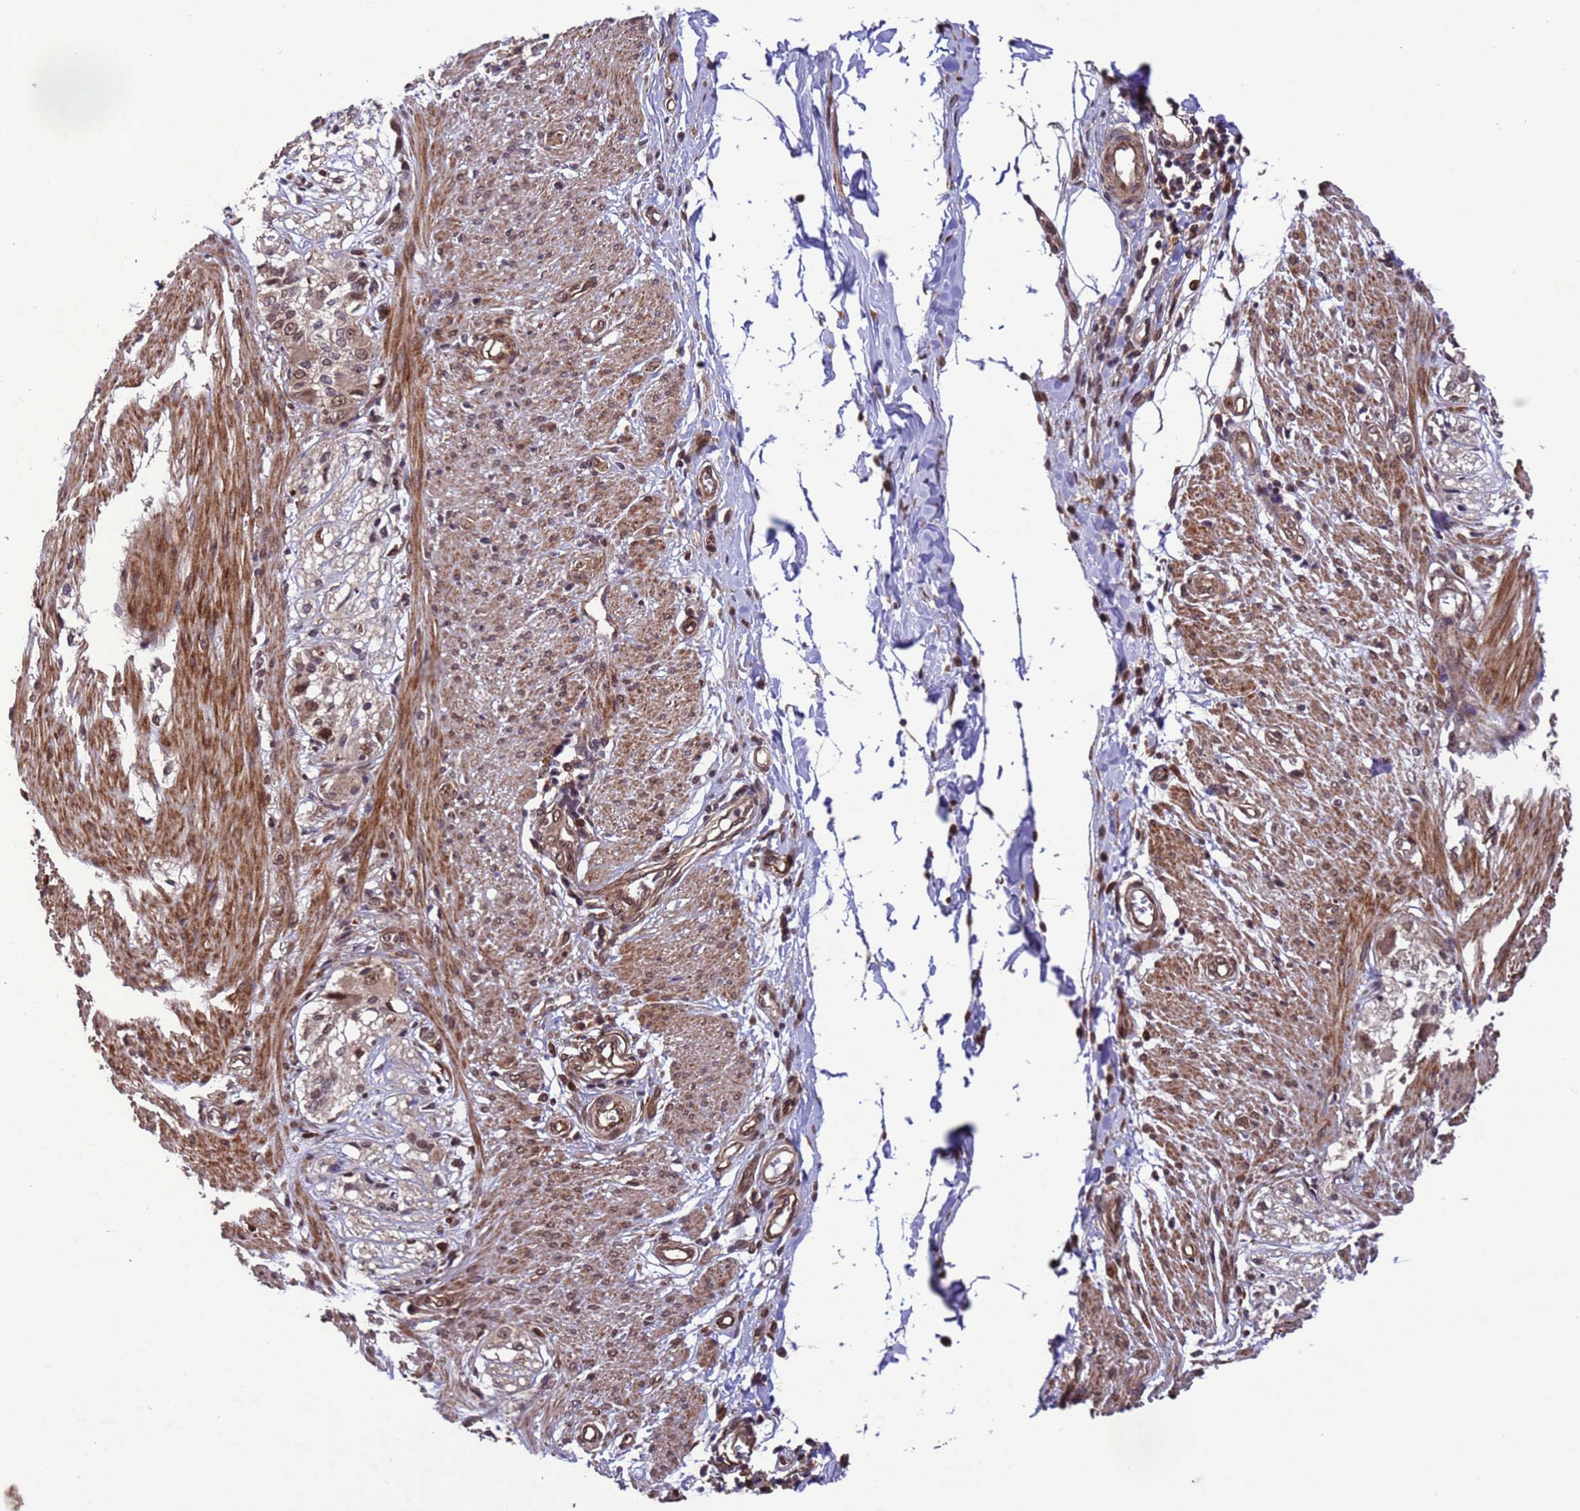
{"staining": {"intensity": "moderate", "quantity": ">75%", "location": "cytoplasmic/membranous,nuclear"}, "tissue": "smooth muscle", "cell_type": "Smooth muscle cells", "image_type": "normal", "snomed": [{"axis": "morphology", "description": "Normal tissue, NOS"}, {"axis": "morphology", "description": "Adenocarcinoma, NOS"}, {"axis": "topography", "description": "Colon"}, {"axis": "topography", "description": "Peripheral nerve tissue"}], "caption": "Immunohistochemical staining of normal human smooth muscle displays medium levels of moderate cytoplasmic/membranous,nuclear positivity in about >75% of smooth muscle cells.", "gene": "VSTM4", "patient": {"sex": "male", "age": 14}}